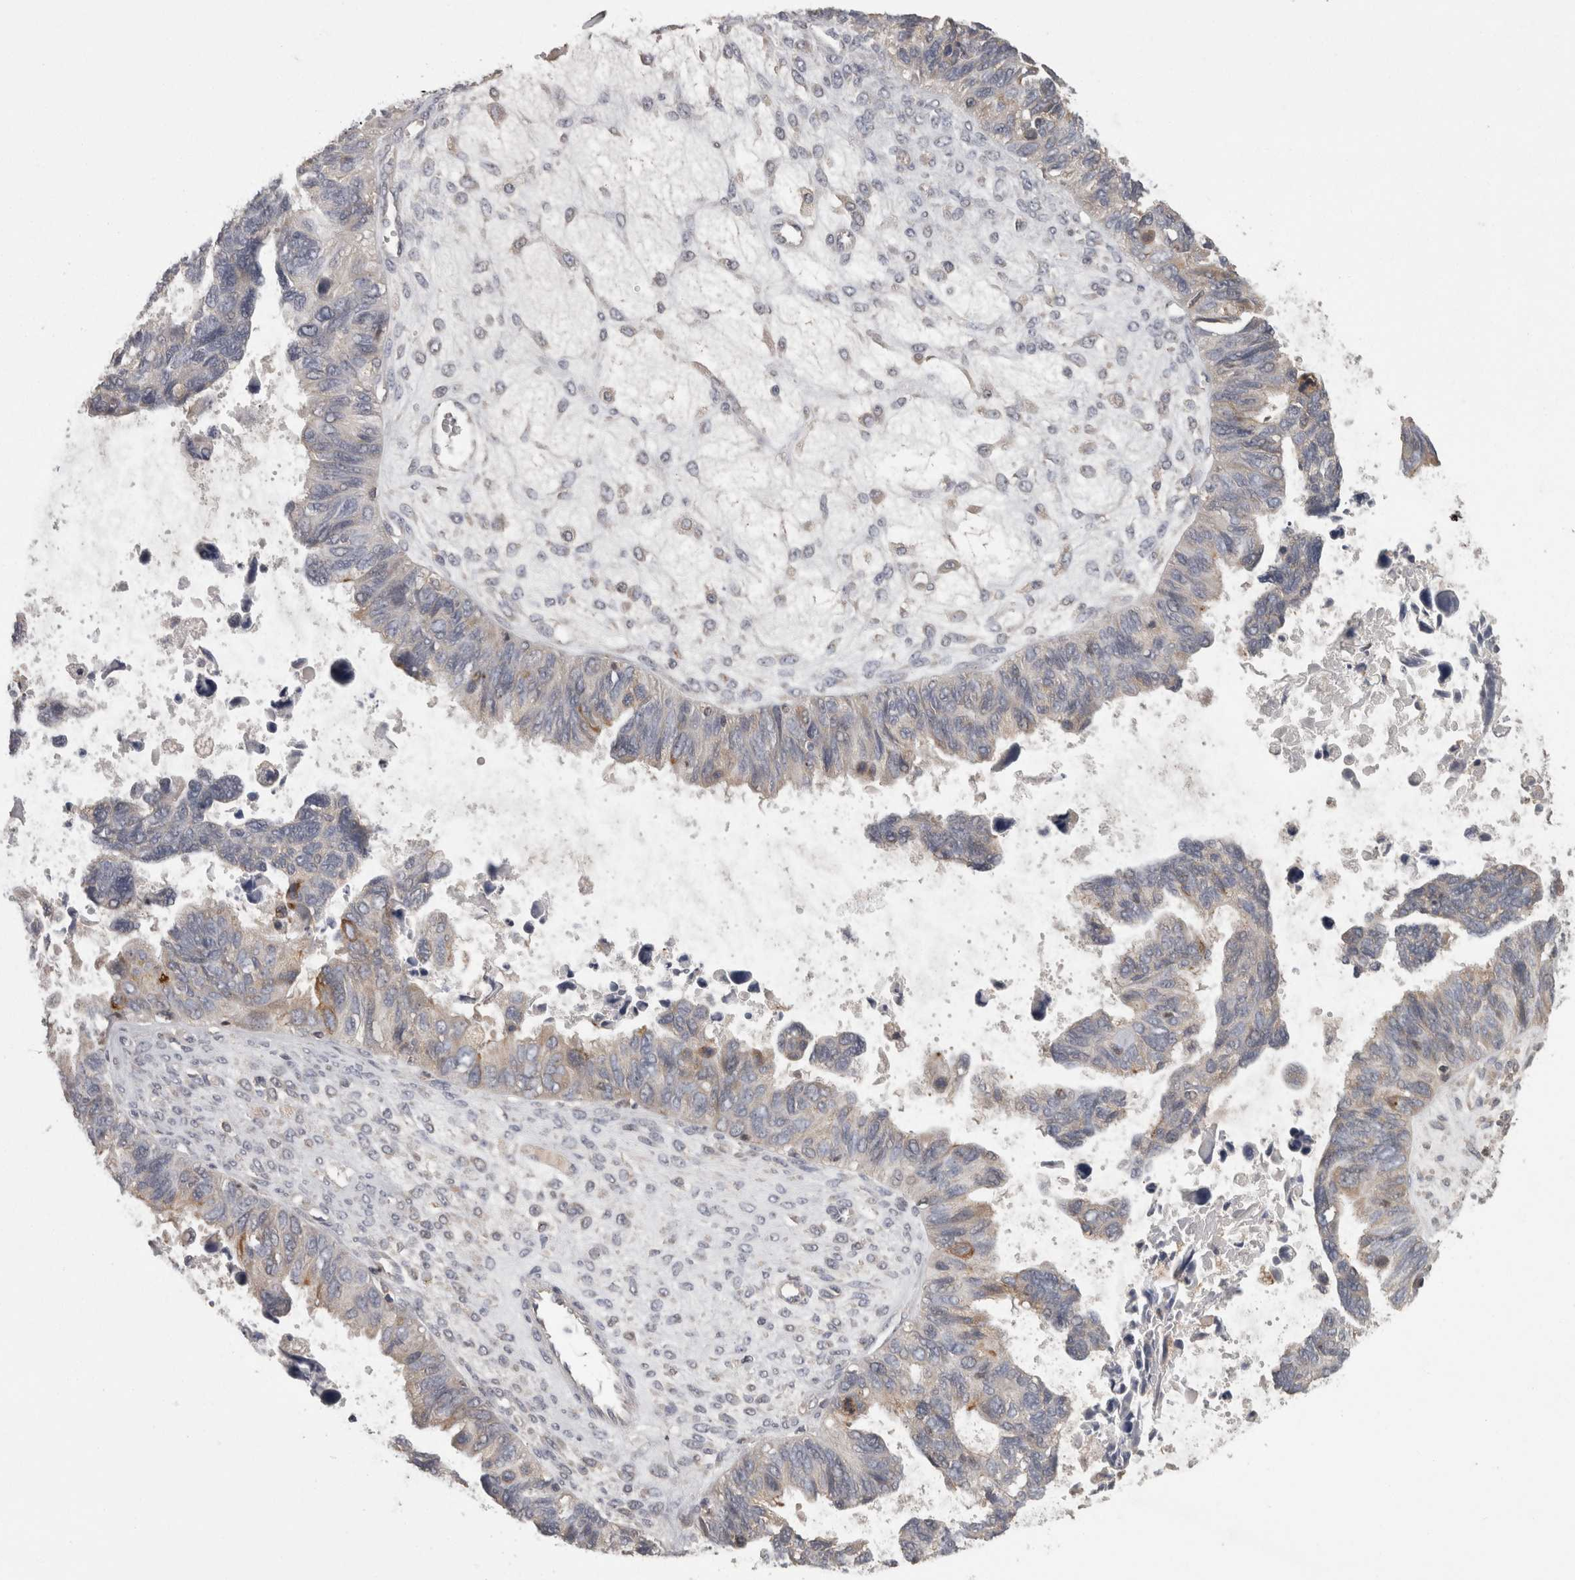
{"staining": {"intensity": "moderate", "quantity": "<25%", "location": "cytoplasmic/membranous"}, "tissue": "ovarian cancer", "cell_type": "Tumor cells", "image_type": "cancer", "snomed": [{"axis": "morphology", "description": "Cystadenocarcinoma, serous, NOS"}, {"axis": "topography", "description": "Ovary"}], "caption": "Protein staining of ovarian serous cystadenocarcinoma tissue exhibits moderate cytoplasmic/membranous expression in approximately <25% of tumor cells.", "gene": "PCM1", "patient": {"sex": "female", "age": 79}}